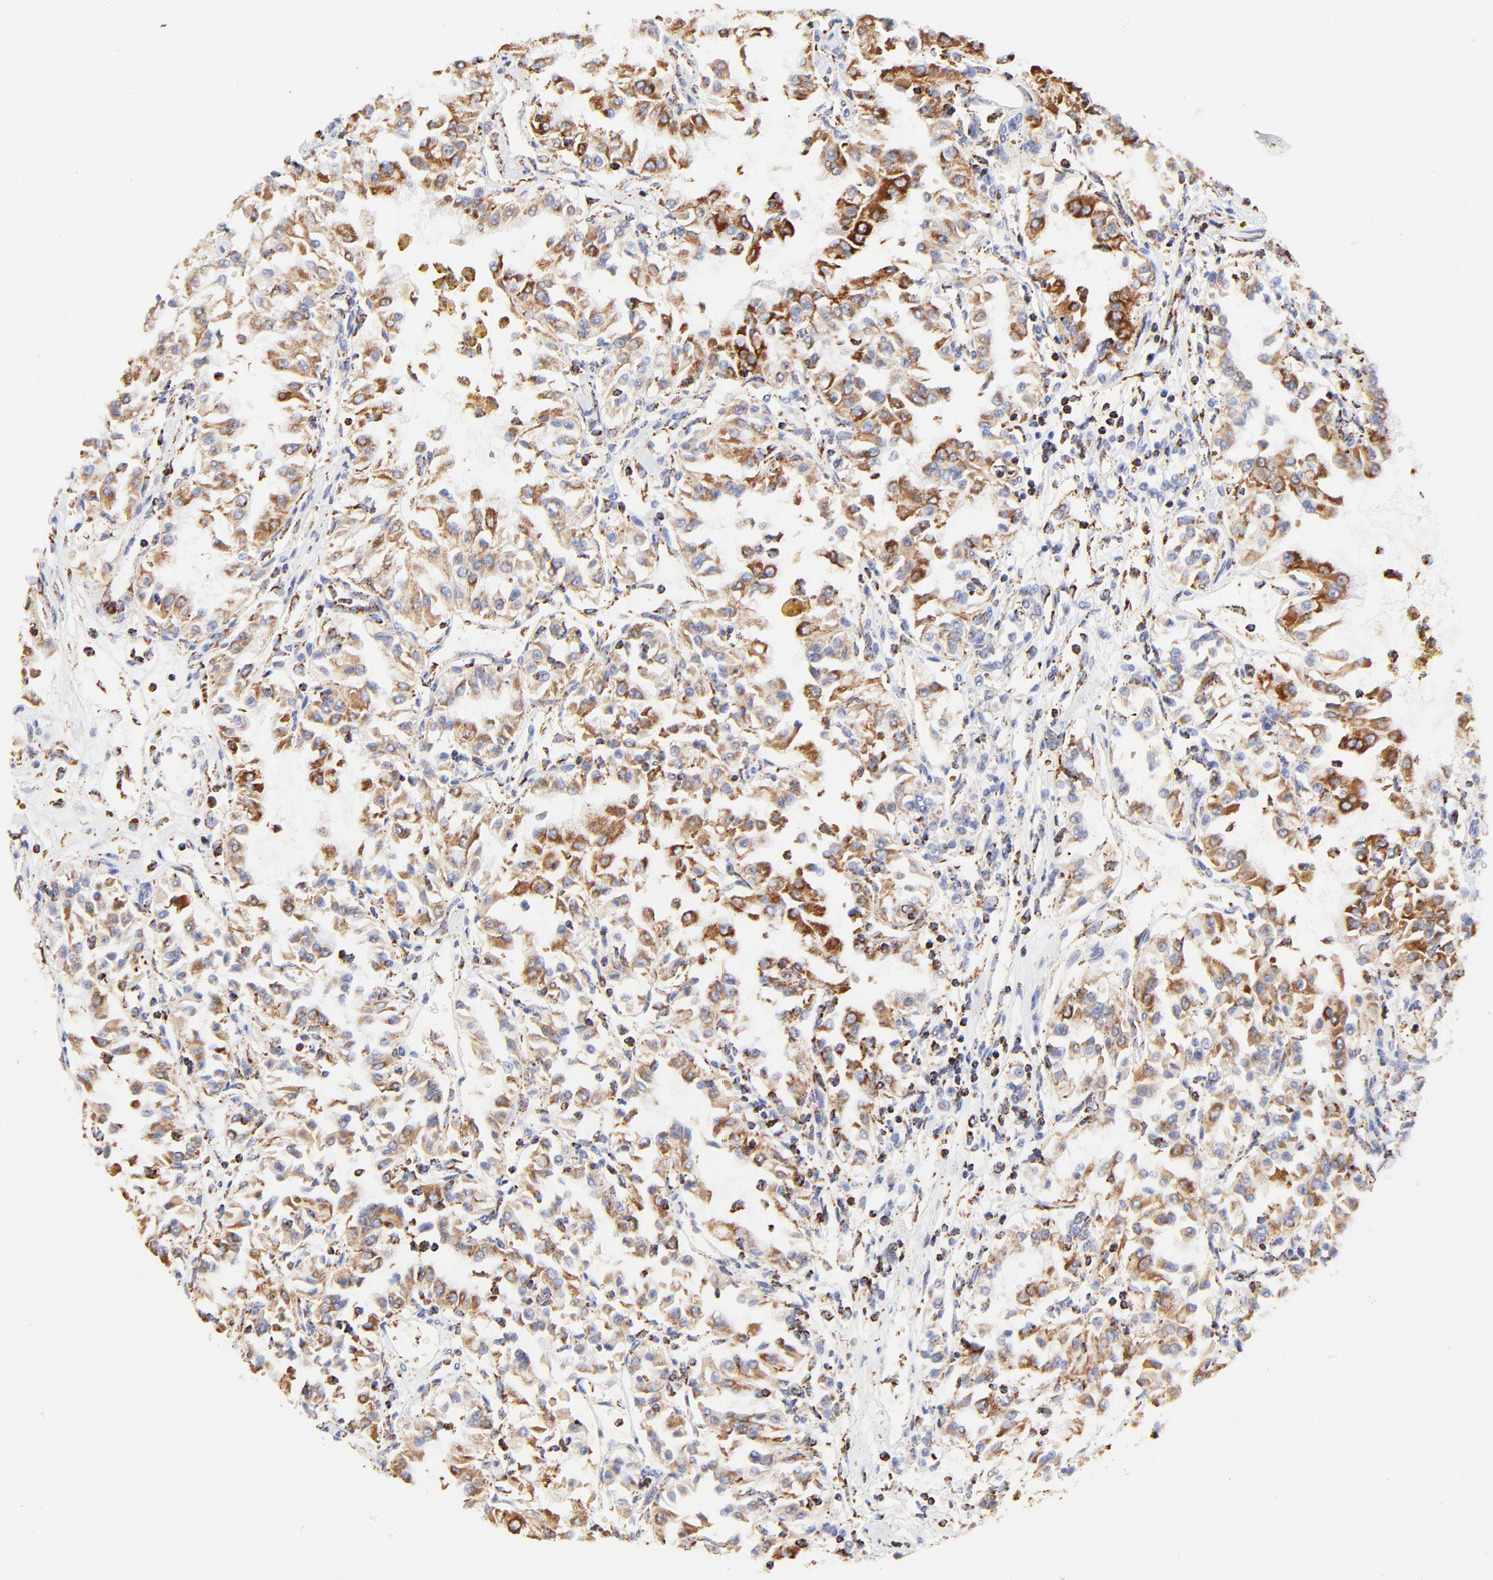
{"staining": {"intensity": "moderate", "quantity": ">75%", "location": "cytoplasmic/membranous"}, "tissue": "renal cancer", "cell_type": "Tumor cells", "image_type": "cancer", "snomed": [{"axis": "morphology", "description": "Adenocarcinoma, NOS"}, {"axis": "topography", "description": "Kidney"}], "caption": "DAB immunohistochemical staining of renal cancer exhibits moderate cytoplasmic/membranous protein staining in approximately >75% of tumor cells.", "gene": "COX4I1", "patient": {"sex": "male", "age": 78}}